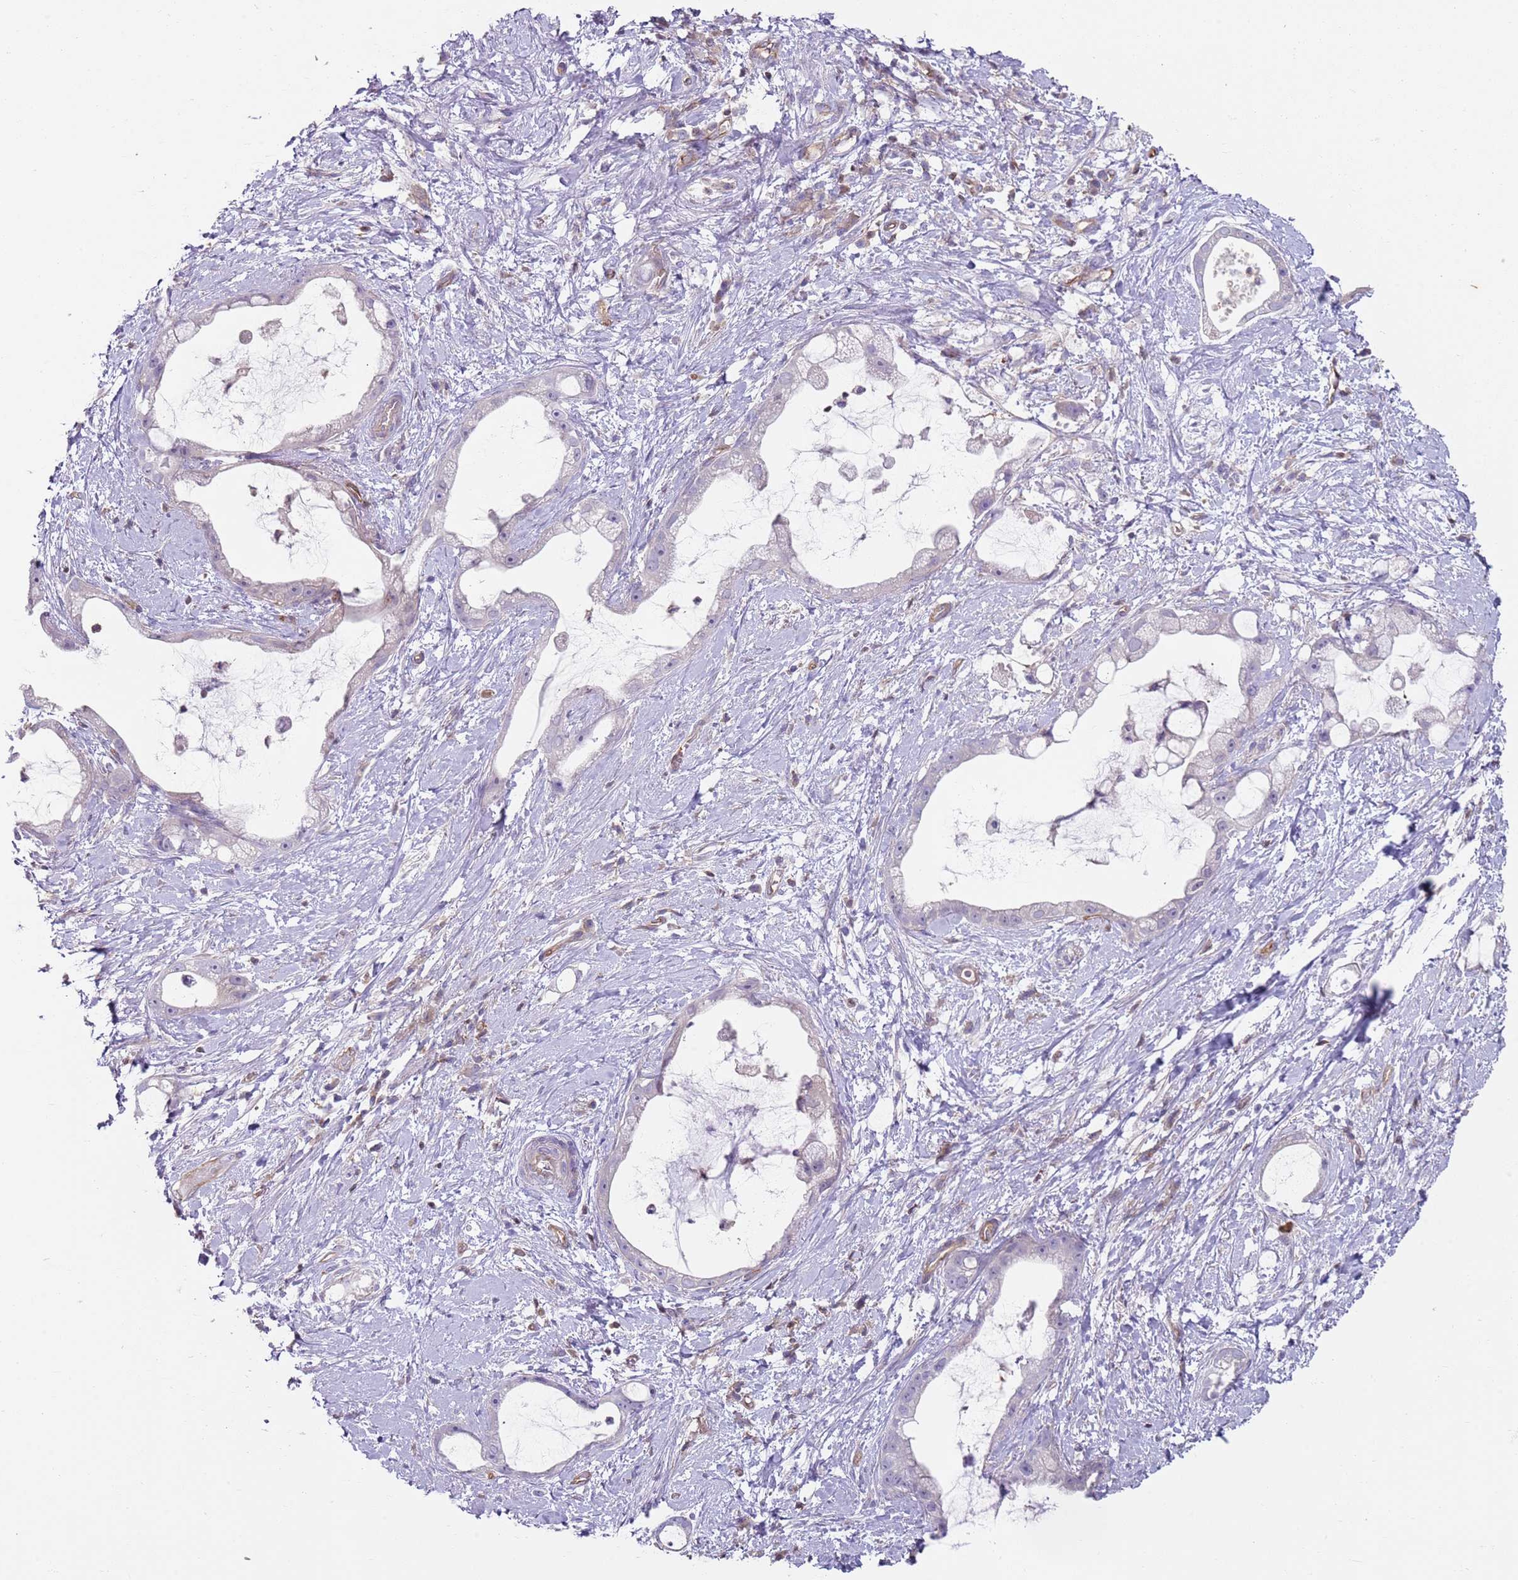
{"staining": {"intensity": "negative", "quantity": "none", "location": "none"}, "tissue": "stomach cancer", "cell_type": "Tumor cells", "image_type": "cancer", "snomed": [{"axis": "morphology", "description": "Adenocarcinoma, NOS"}, {"axis": "topography", "description": "Stomach"}], "caption": "DAB immunohistochemical staining of stomach cancer demonstrates no significant staining in tumor cells.", "gene": "GNAI3", "patient": {"sex": "male", "age": 55}}